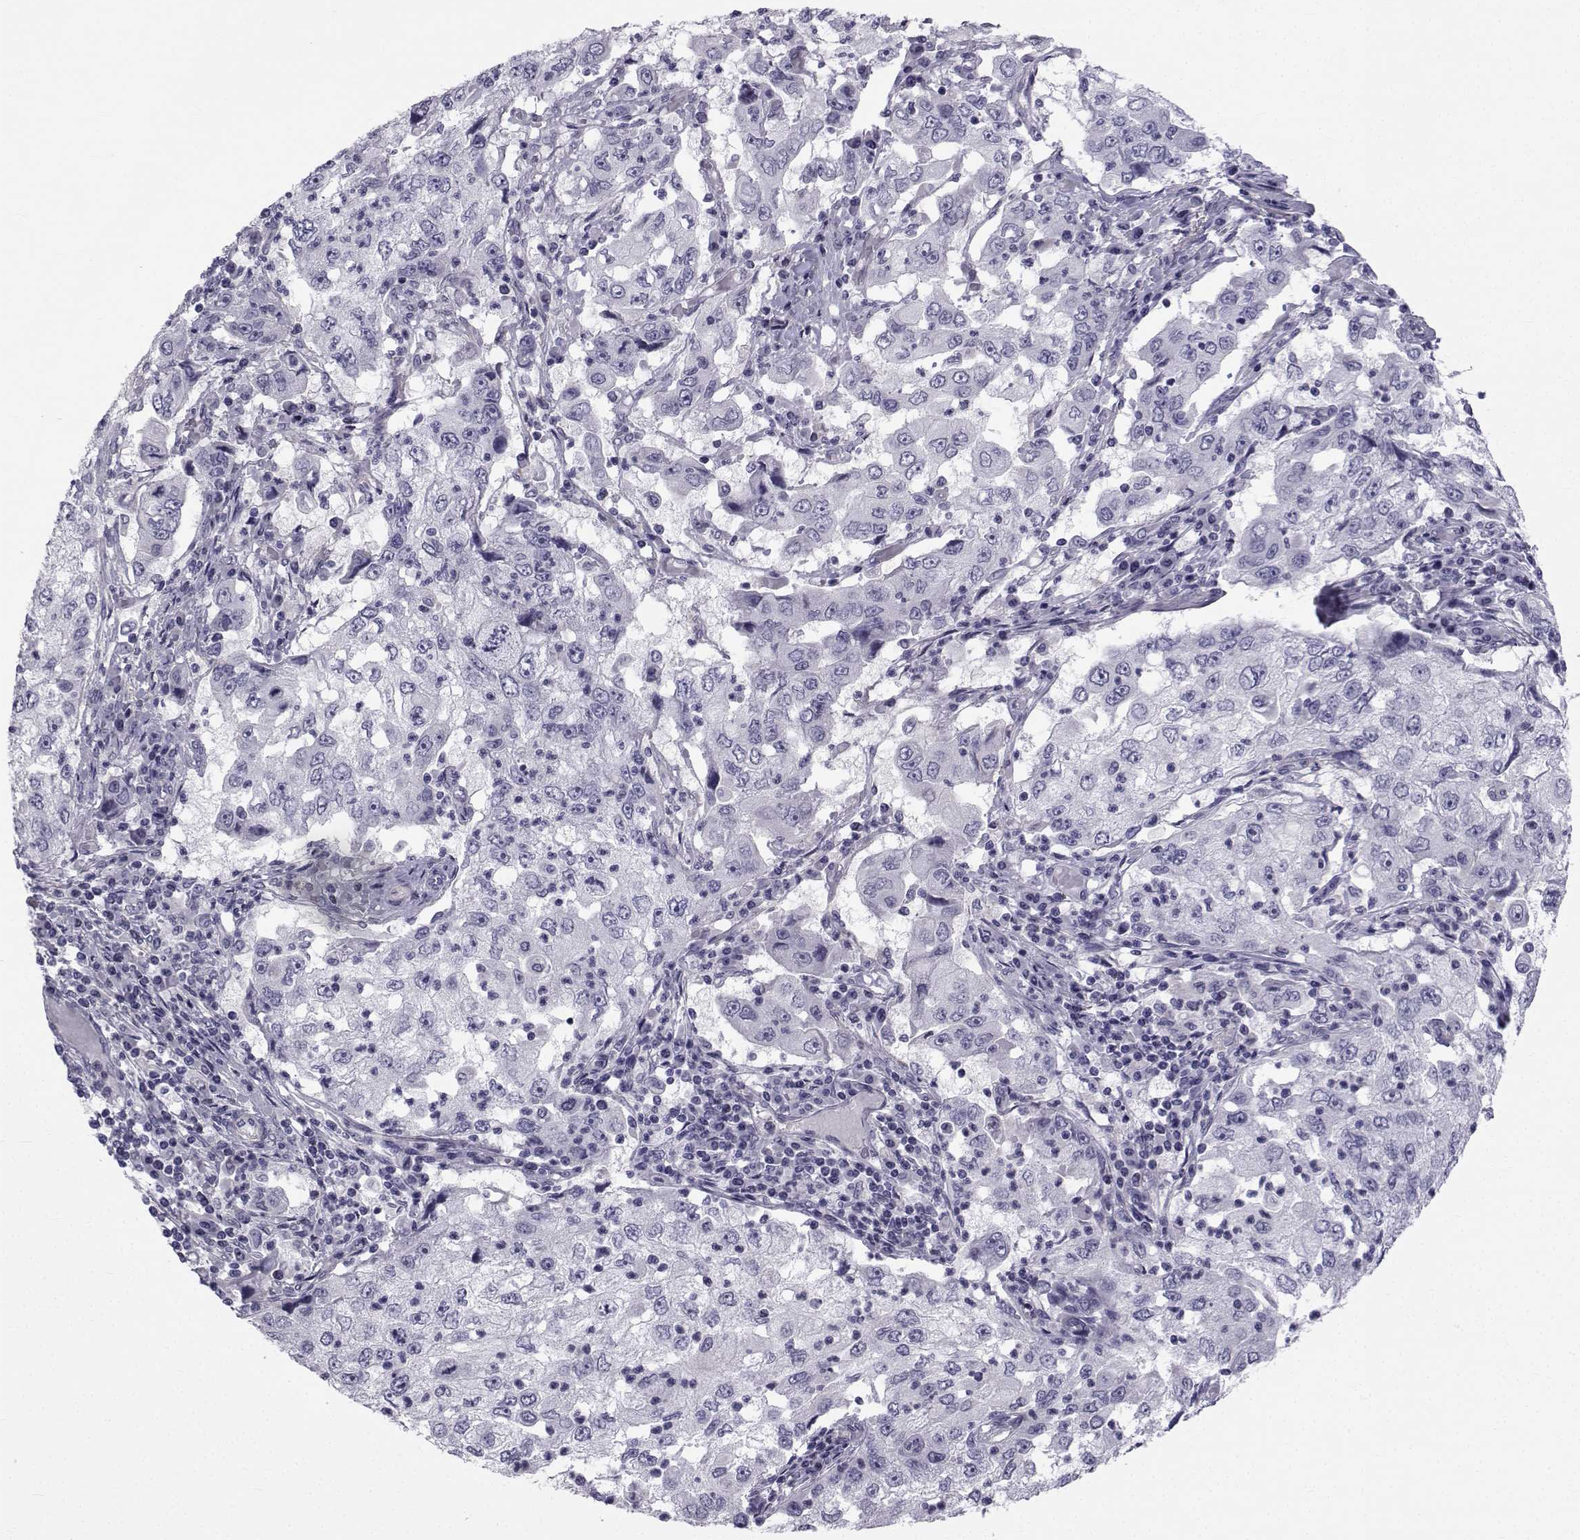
{"staining": {"intensity": "negative", "quantity": "none", "location": "none"}, "tissue": "cervical cancer", "cell_type": "Tumor cells", "image_type": "cancer", "snomed": [{"axis": "morphology", "description": "Squamous cell carcinoma, NOS"}, {"axis": "topography", "description": "Cervix"}], "caption": "High magnification brightfield microscopy of squamous cell carcinoma (cervical) stained with DAB (3,3'-diaminobenzidine) (brown) and counterstained with hematoxylin (blue): tumor cells show no significant staining.", "gene": "SPANXD", "patient": {"sex": "female", "age": 36}}